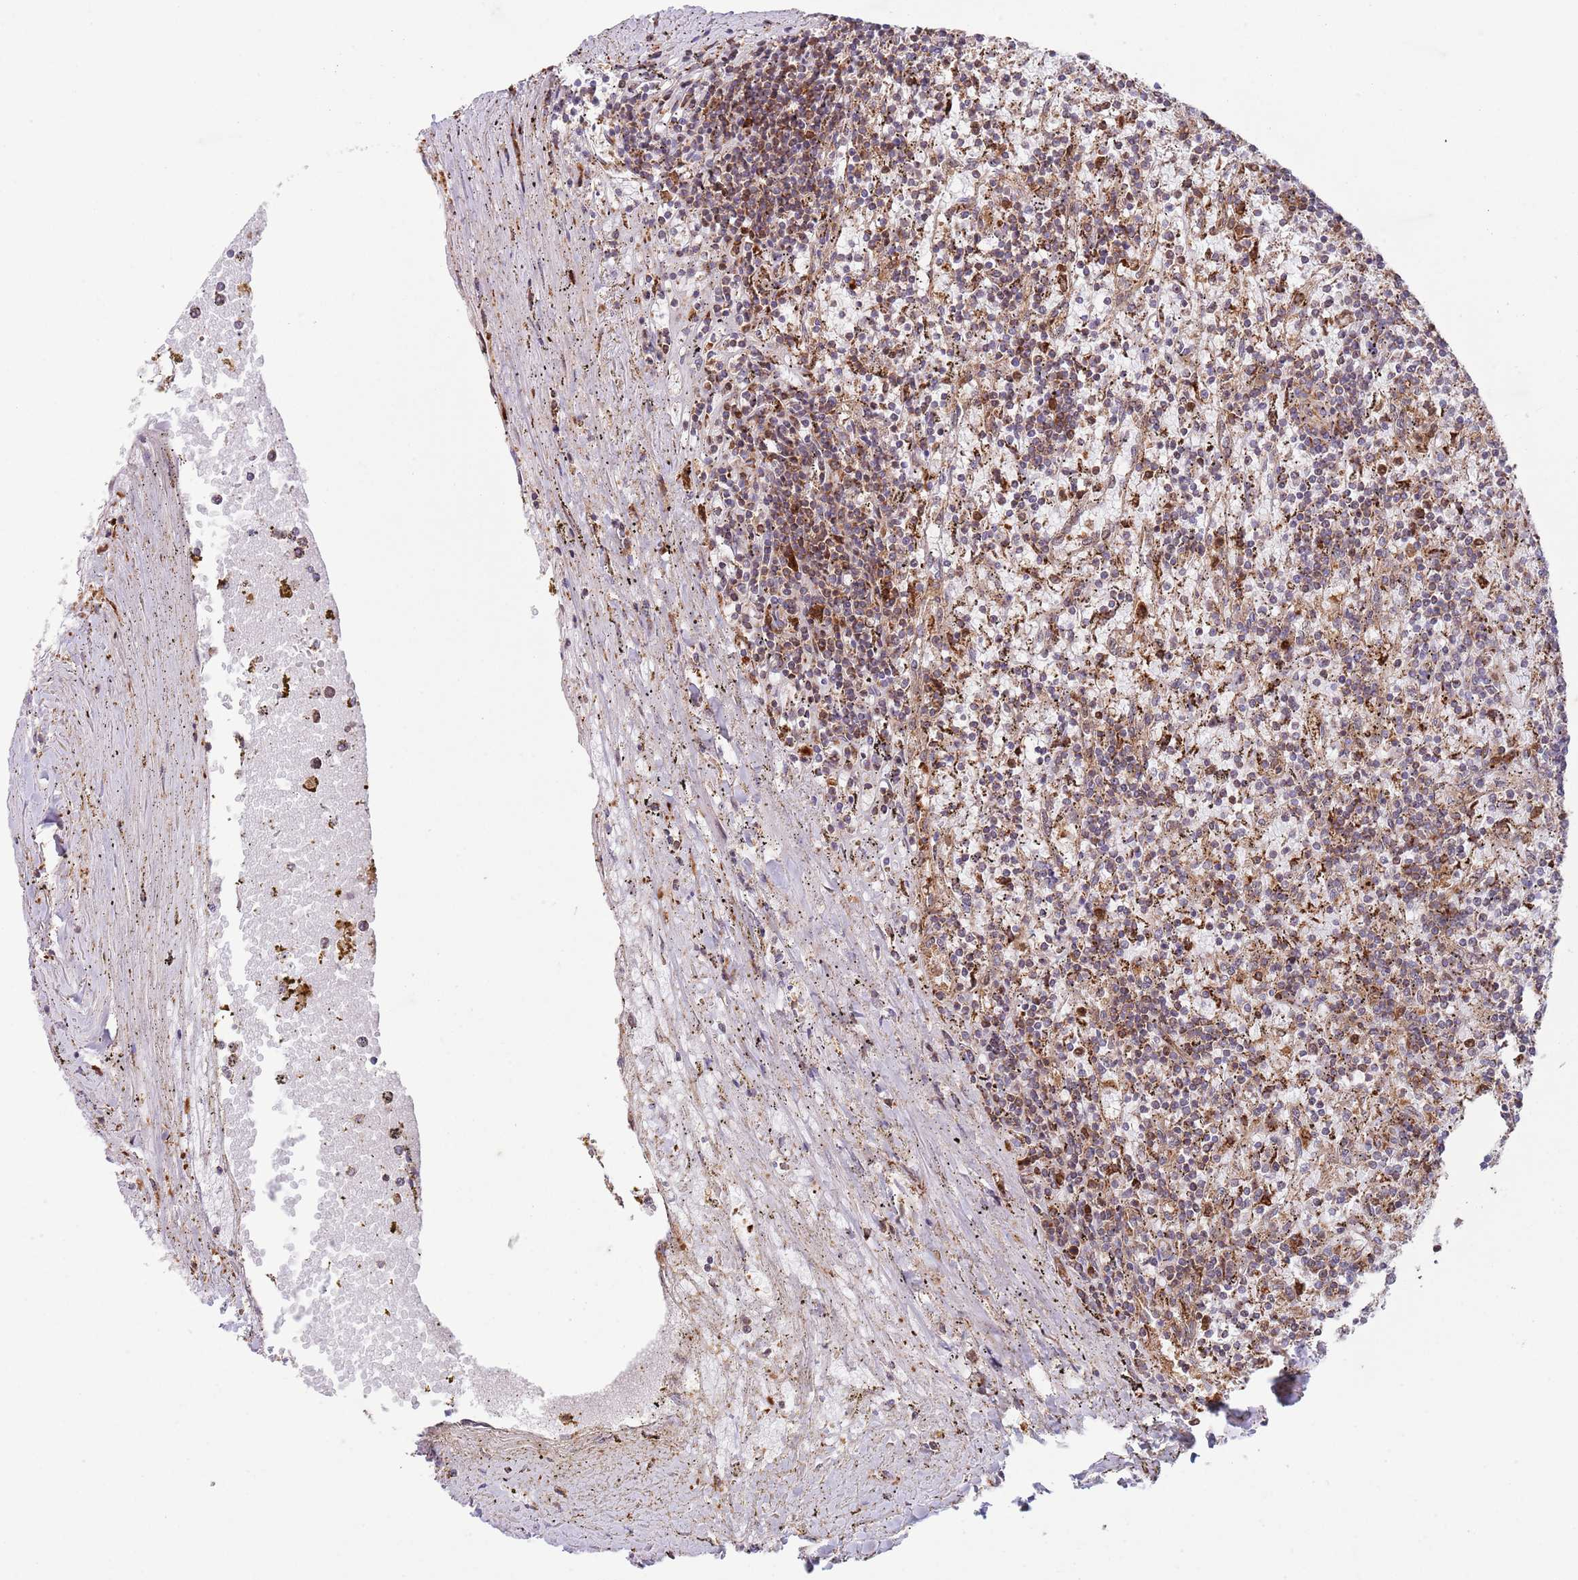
{"staining": {"intensity": "moderate", "quantity": "<25%", "location": "cytoplasmic/membranous"}, "tissue": "lymphoma", "cell_type": "Tumor cells", "image_type": "cancer", "snomed": [{"axis": "morphology", "description": "Malignant lymphoma, non-Hodgkin's type, Low grade"}, {"axis": "topography", "description": "Spleen"}], "caption": "Low-grade malignant lymphoma, non-Hodgkin's type was stained to show a protein in brown. There is low levels of moderate cytoplasmic/membranous staining in about <25% of tumor cells.", "gene": "ZMYM5", "patient": {"sex": "male", "age": 76}}